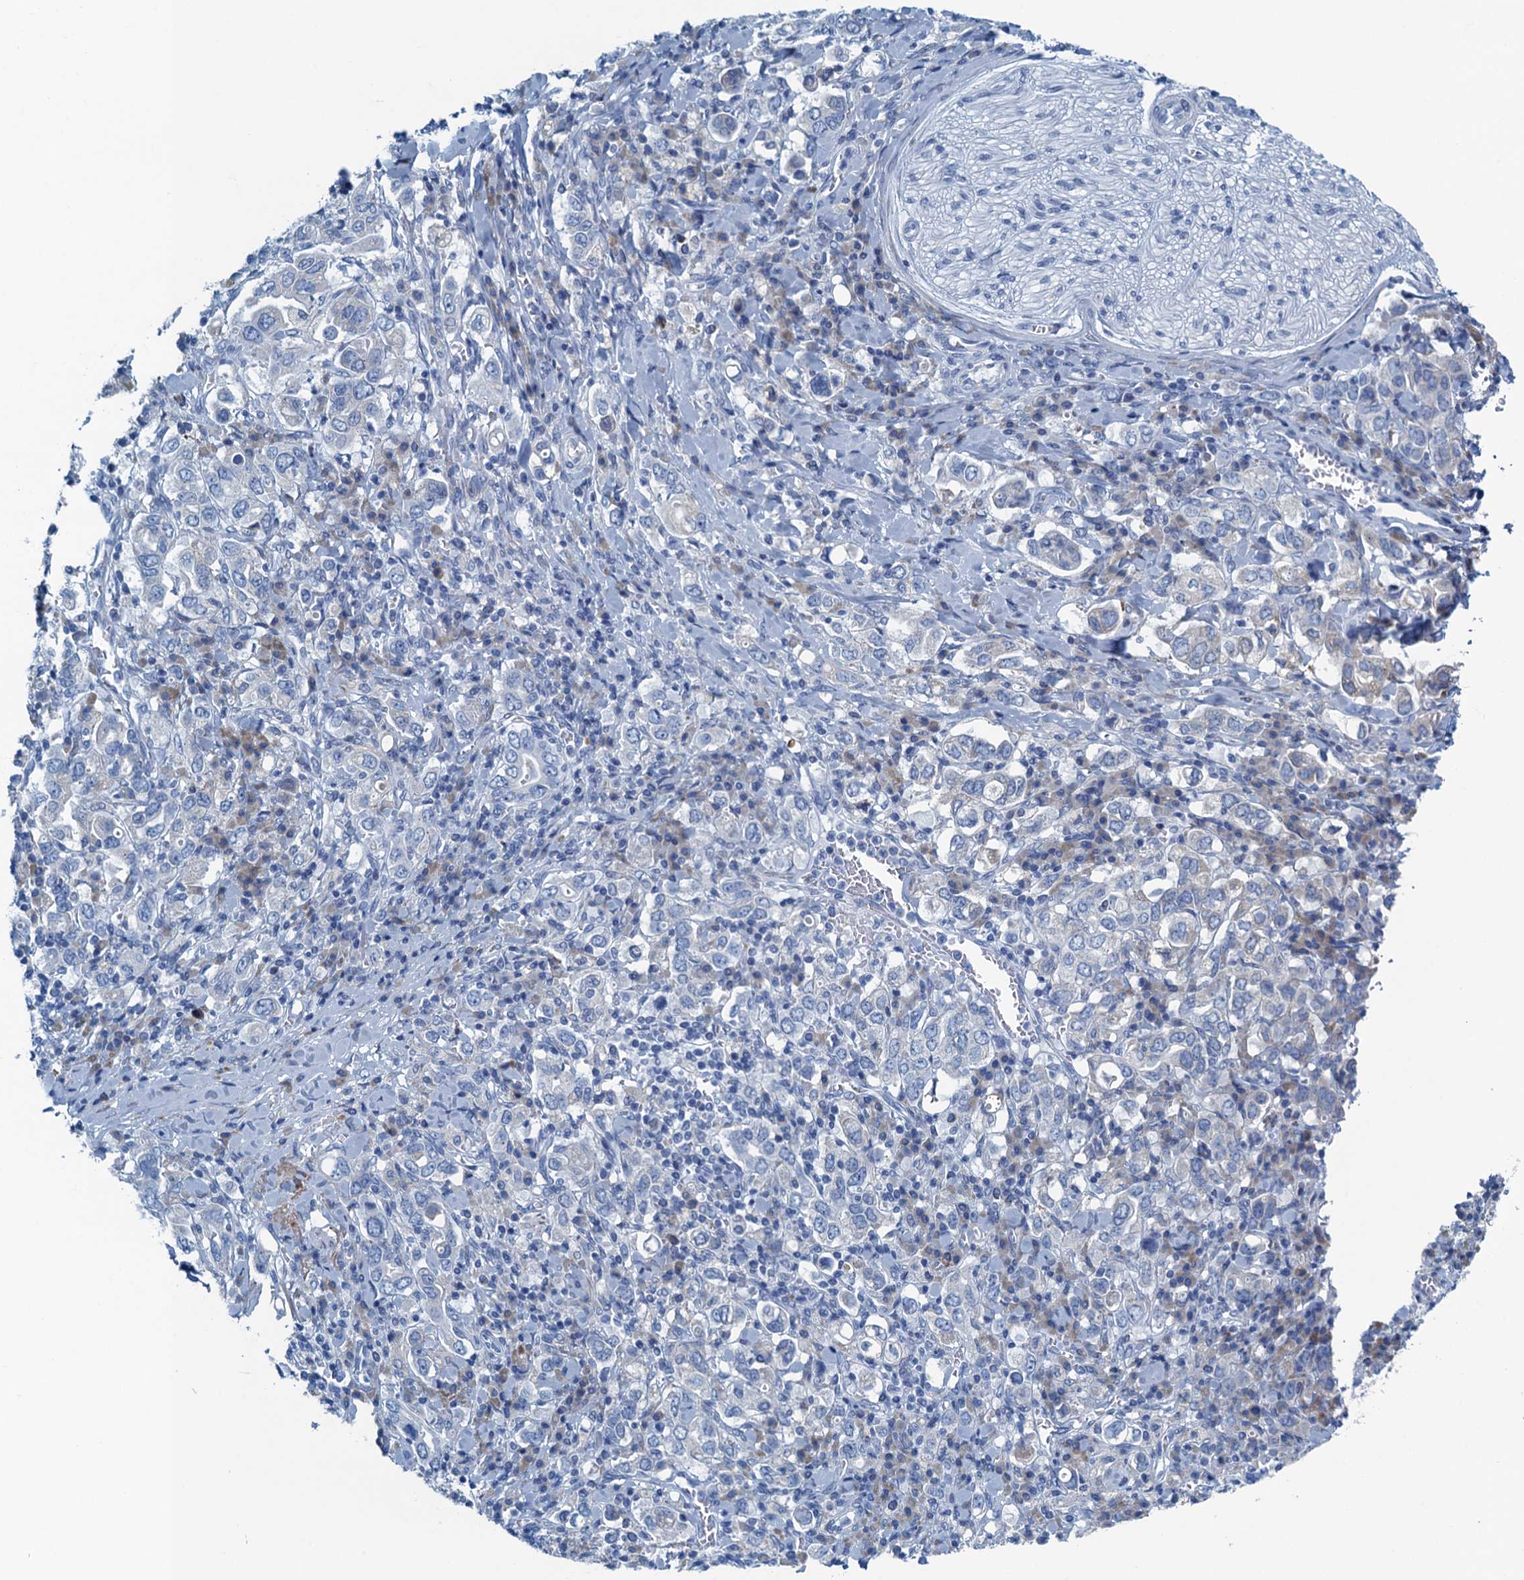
{"staining": {"intensity": "negative", "quantity": "none", "location": "none"}, "tissue": "stomach cancer", "cell_type": "Tumor cells", "image_type": "cancer", "snomed": [{"axis": "morphology", "description": "Adenocarcinoma, NOS"}, {"axis": "topography", "description": "Stomach, upper"}], "caption": "The micrograph reveals no staining of tumor cells in stomach cancer (adenocarcinoma).", "gene": "C10orf88", "patient": {"sex": "male", "age": 62}}